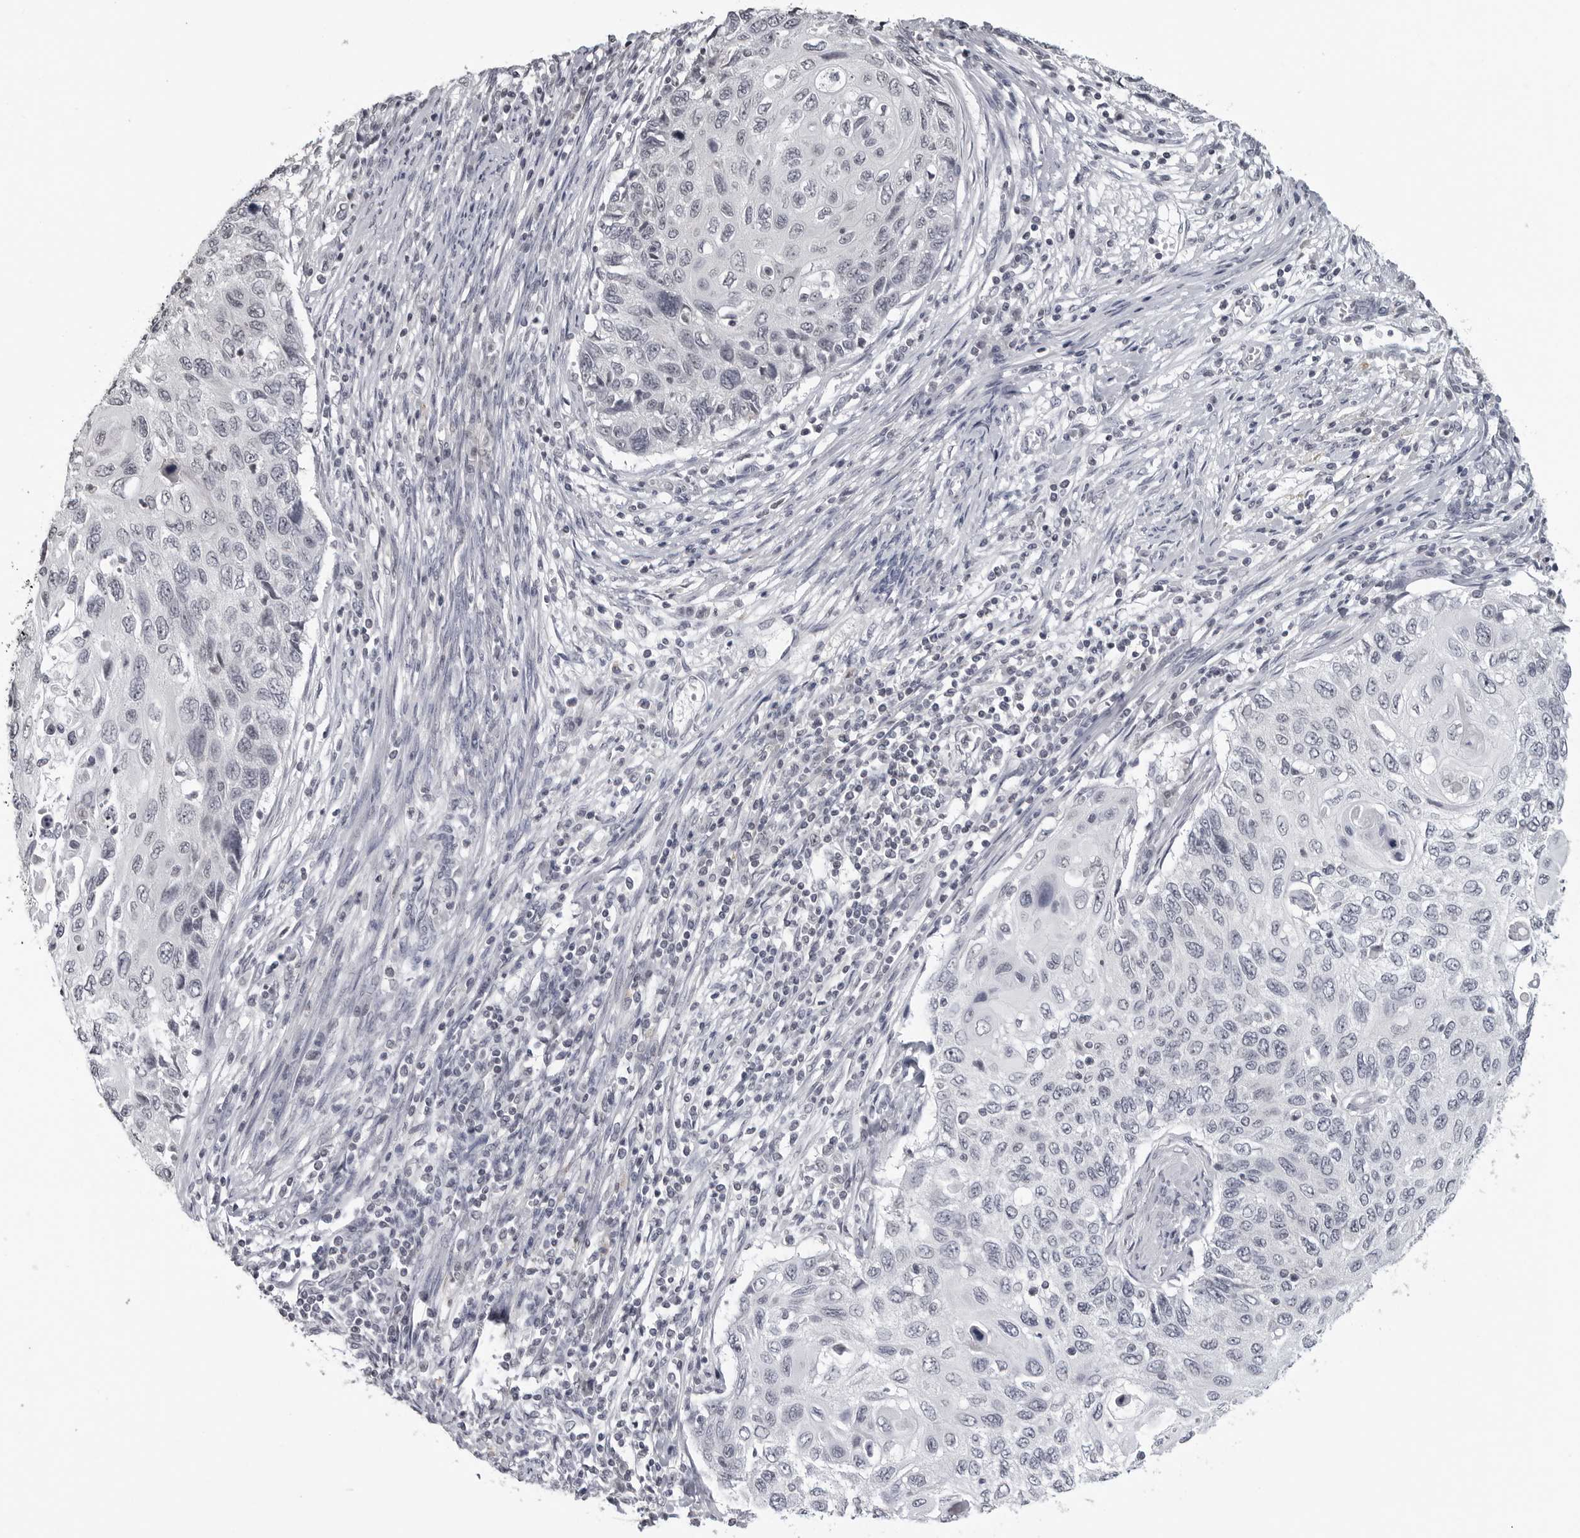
{"staining": {"intensity": "negative", "quantity": "none", "location": "none"}, "tissue": "cervical cancer", "cell_type": "Tumor cells", "image_type": "cancer", "snomed": [{"axis": "morphology", "description": "Squamous cell carcinoma, NOS"}, {"axis": "topography", "description": "Cervix"}], "caption": "This image is of cervical cancer (squamous cell carcinoma) stained with immunohistochemistry (IHC) to label a protein in brown with the nuclei are counter-stained blue. There is no staining in tumor cells. (DAB (3,3'-diaminobenzidine) IHC visualized using brightfield microscopy, high magnification).", "gene": "DDX54", "patient": {"sex": "female", "age": 70}}